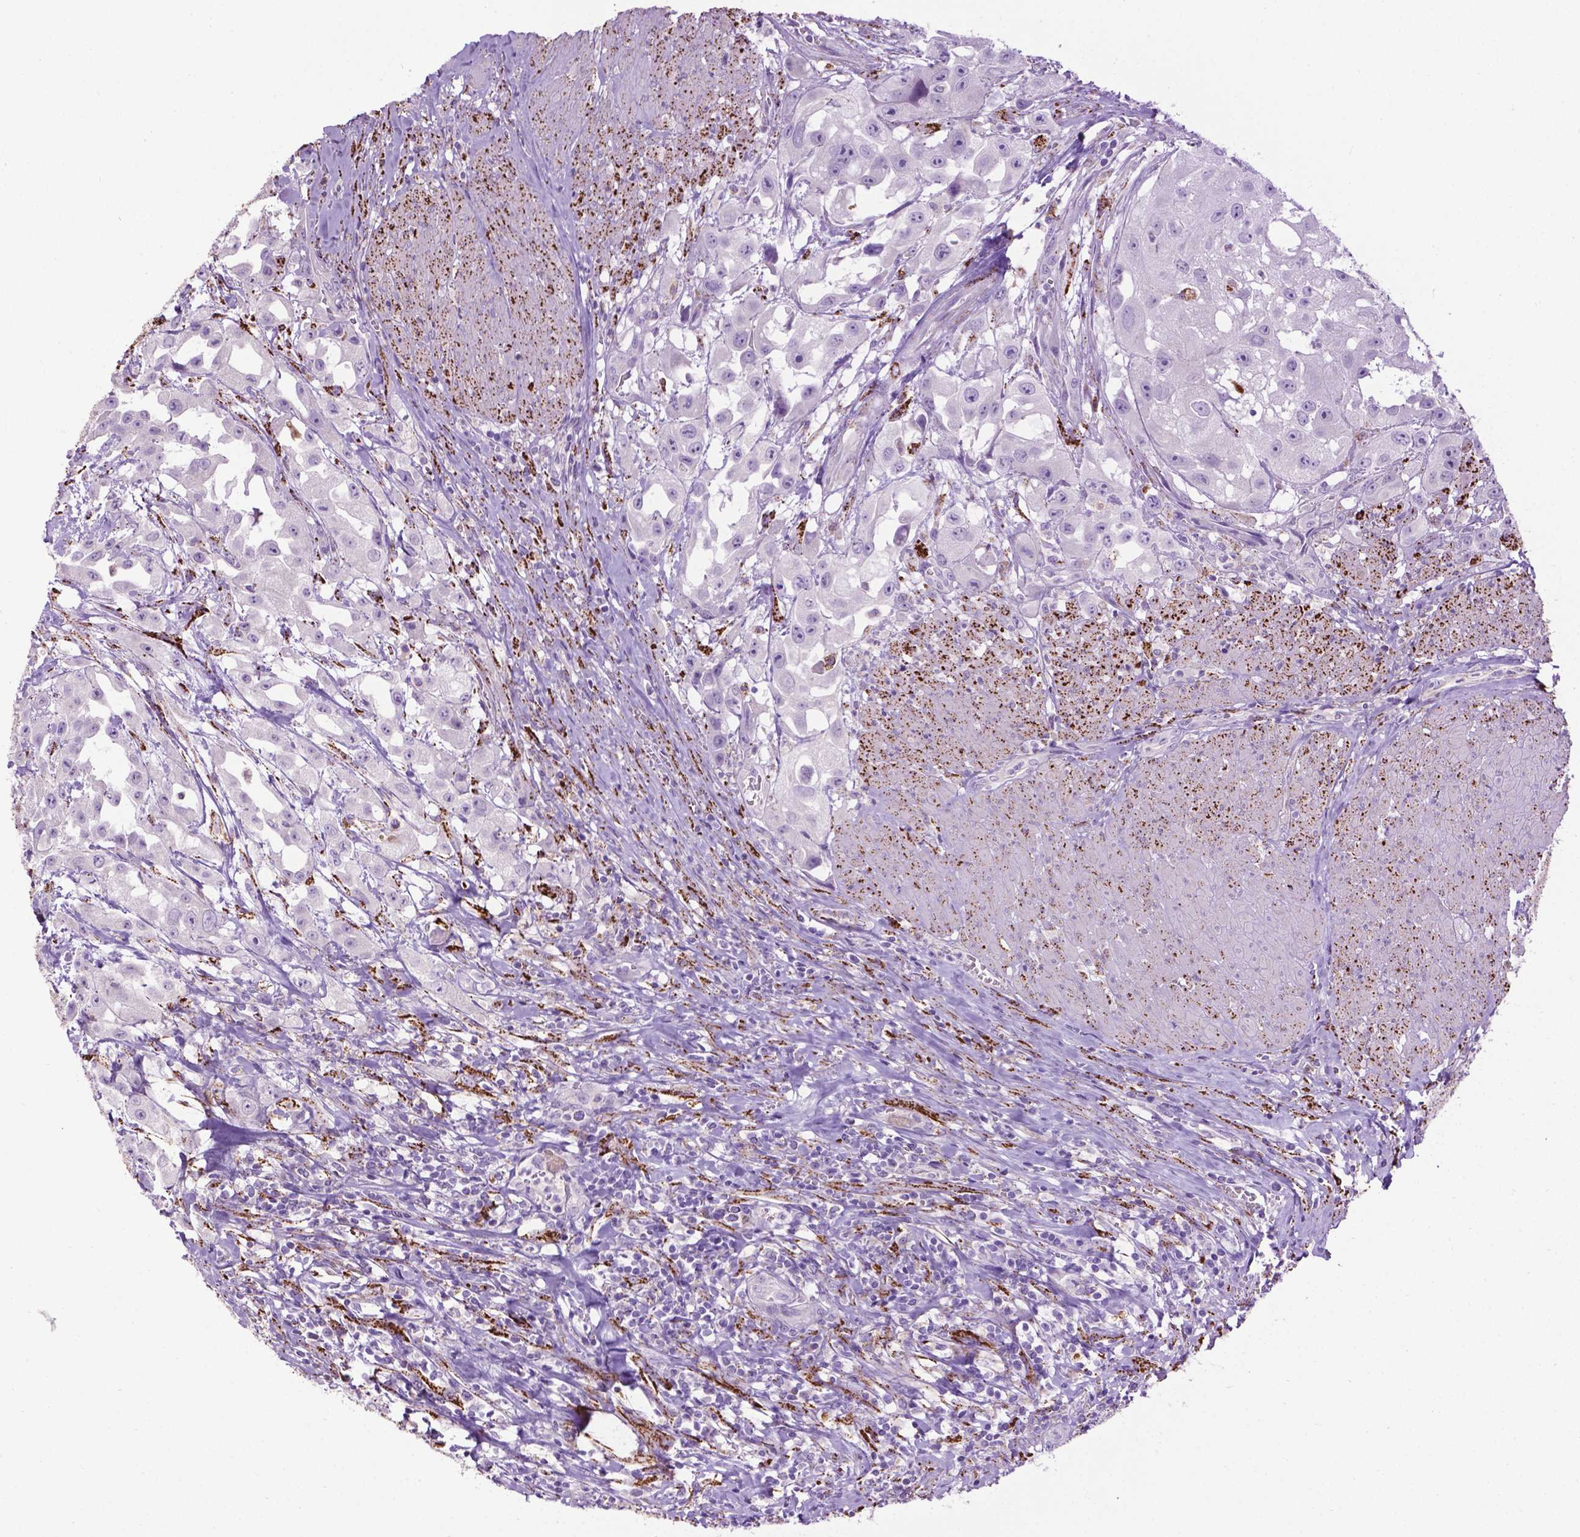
{"staining": {"intensity": "negative", "quantity": "none", "location": "none"}, "tissue": "urothelial cancer", "cell_type": "Tumor cells", "image_type": "cancer", "snomed": [{"axis": "morphology", "description": "Urothelial carcinoma, High grade"}, {"axis": "topography", "description": "Urinary bladder"}], "caption": "Immunohistochemistry (IHC) micrograph of urothelial cancer stained for a protein (brown), which demonstrates no staining in tumor cells.", "gene": "TMEM132E", "patient": {"sex": "male", "age": 79}}